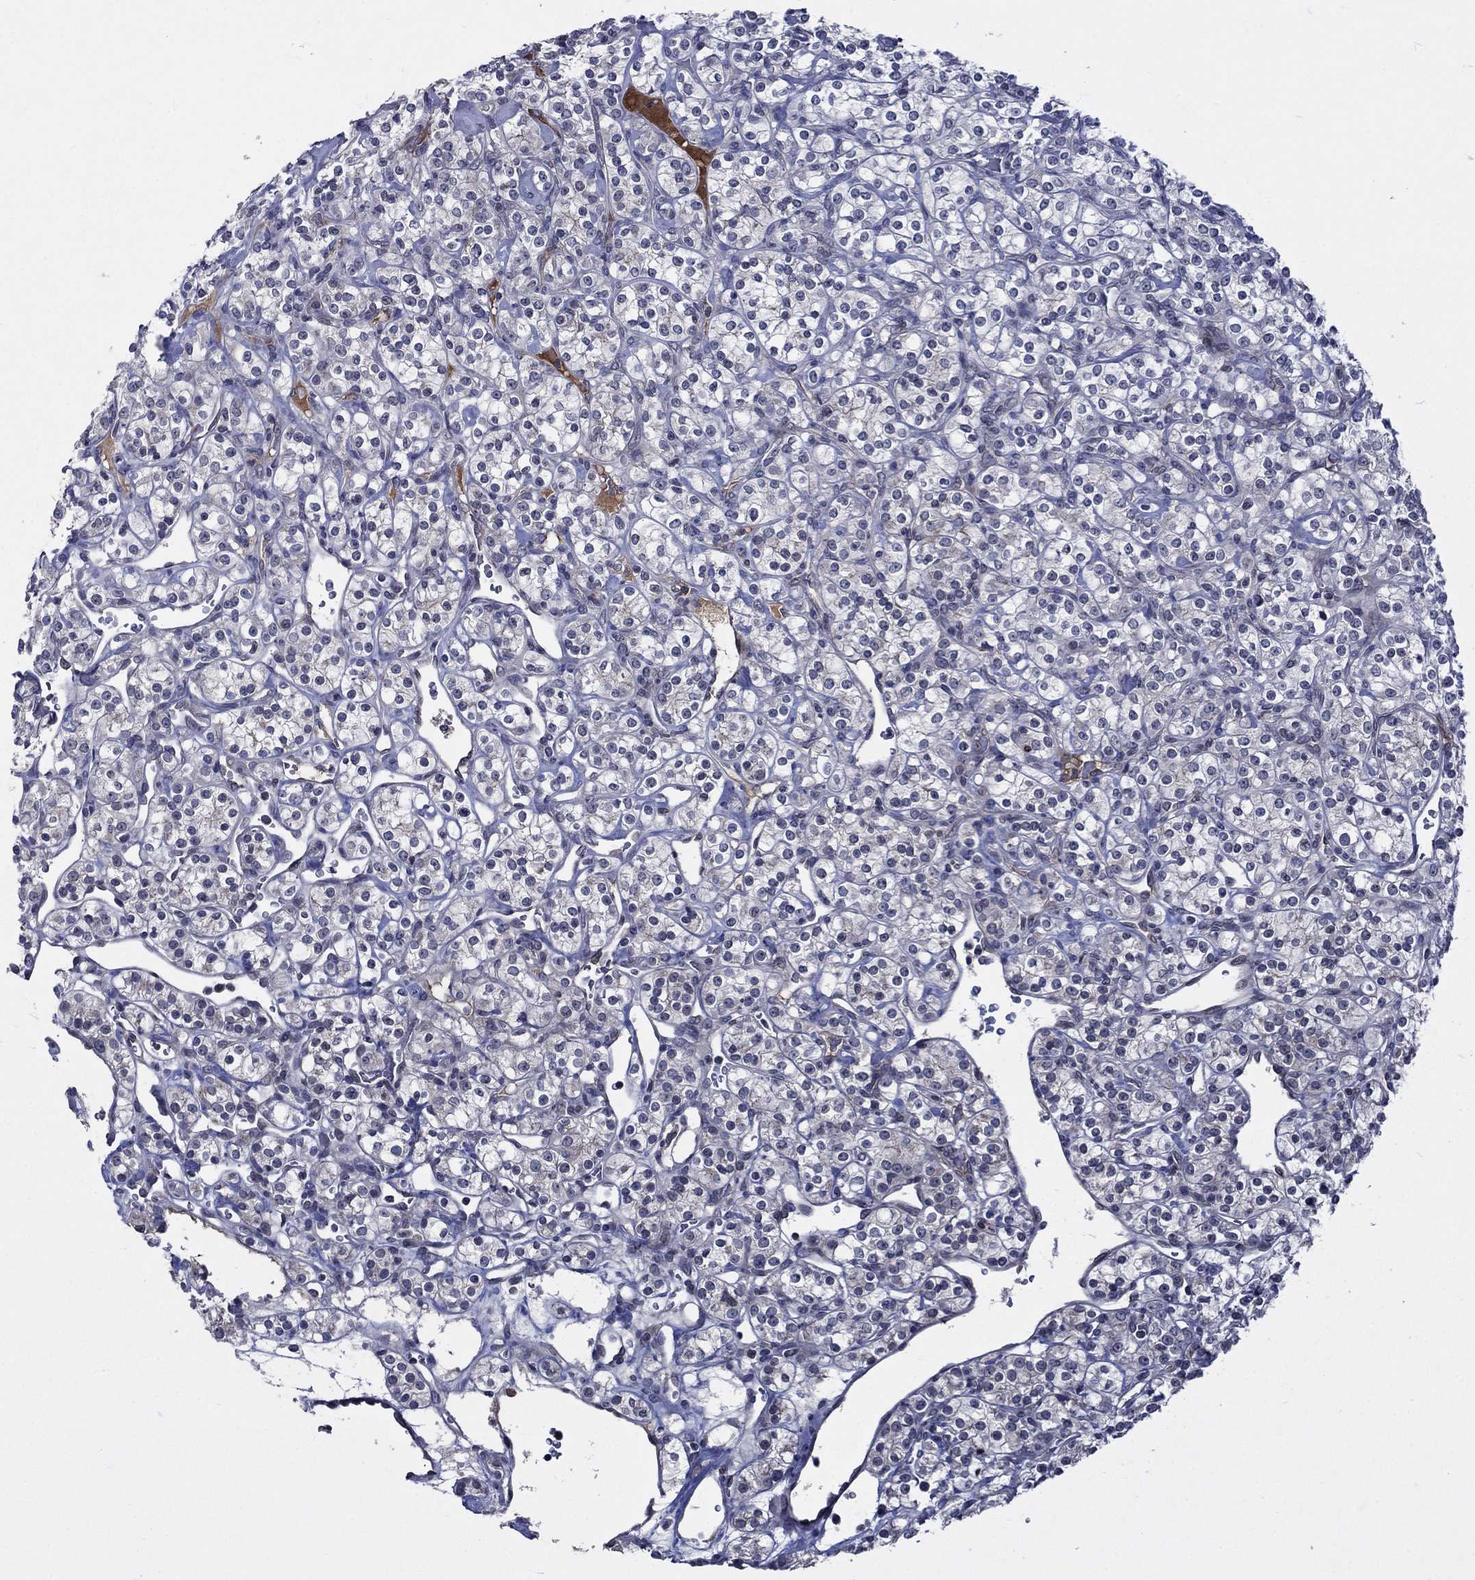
{"staining": {"intensity": "negative", "quantity": "none", "location": "none"}, "tissue": "renal cancer", "cell_type": "Tumor cells", "image_type": "cancer", "snomed": [{"axis": "morphology", "description": "Adenocarcinoma, NOS"}, {"axis": "topography", "description": "Kidney"}], "caption": "Tumor cells show no significant protein positivity in renal adenocarcinoma. (Stains: DAB (3,3'-diaminobenzidine) immunohistochemistry (IHC) with hematoxylin counter stain, Microscopy: brightfield microscopy at high magnification).", "gene": "CETN3", "patient": {"sex": "male", "age": 77}}